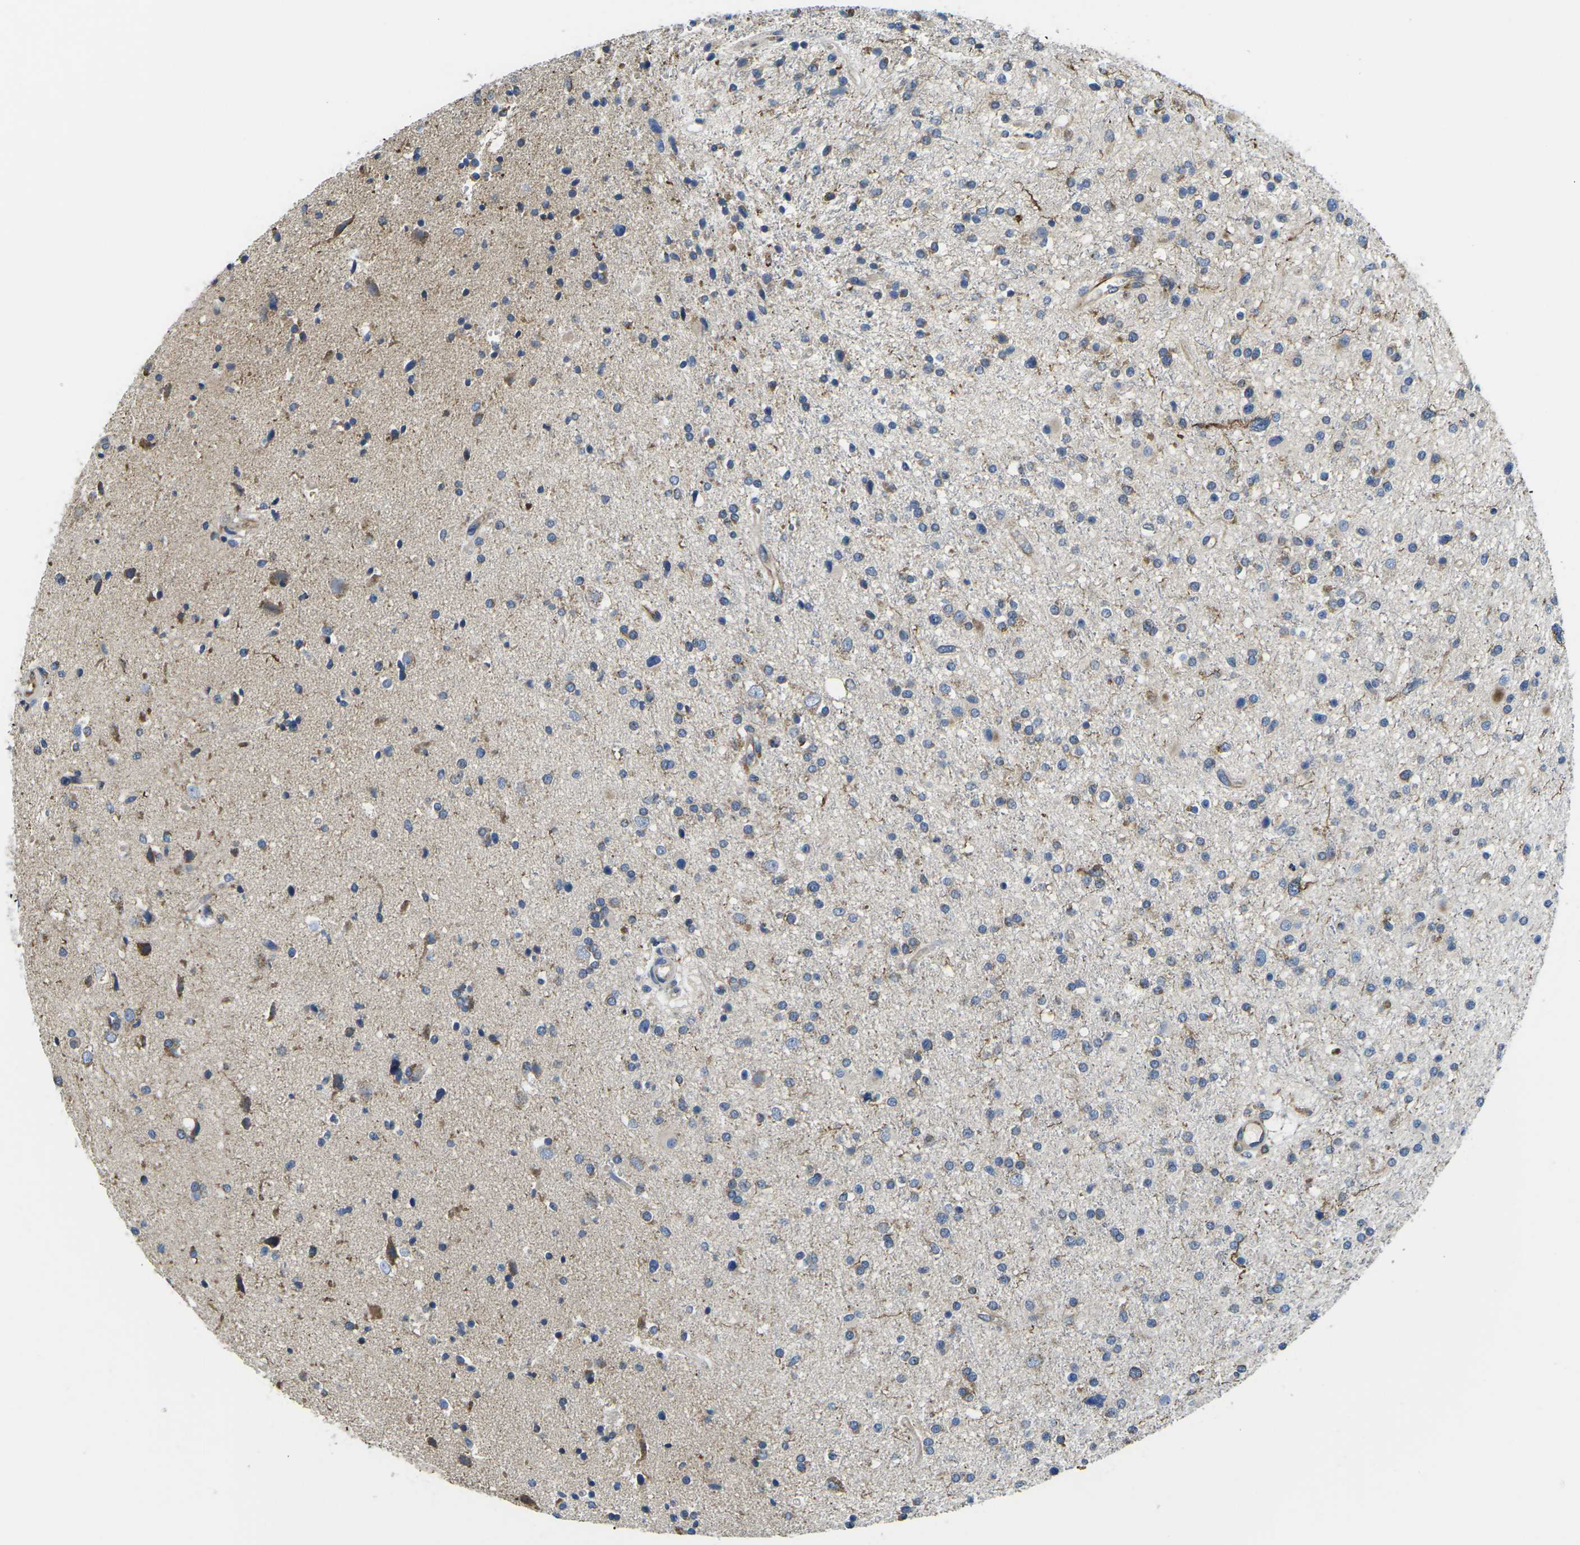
{"staining": {"intensity": "weak", "quantity": "<25%", "location": "cytoplasmic/membranous"}, "tissue": "glioma", "cell_type": "Tumor cells", "image_type": "cancer", "snomed": [{"axis": "morphology", "description": "Glioma, malignant, High grade"}, {"axis": "topography", "description": "Brain"}], "caption": "Tumor cells are negative for protein expression in human glioma.", "gene": "TMEFF2", "patient": {"sex": "male", "age": 33}}